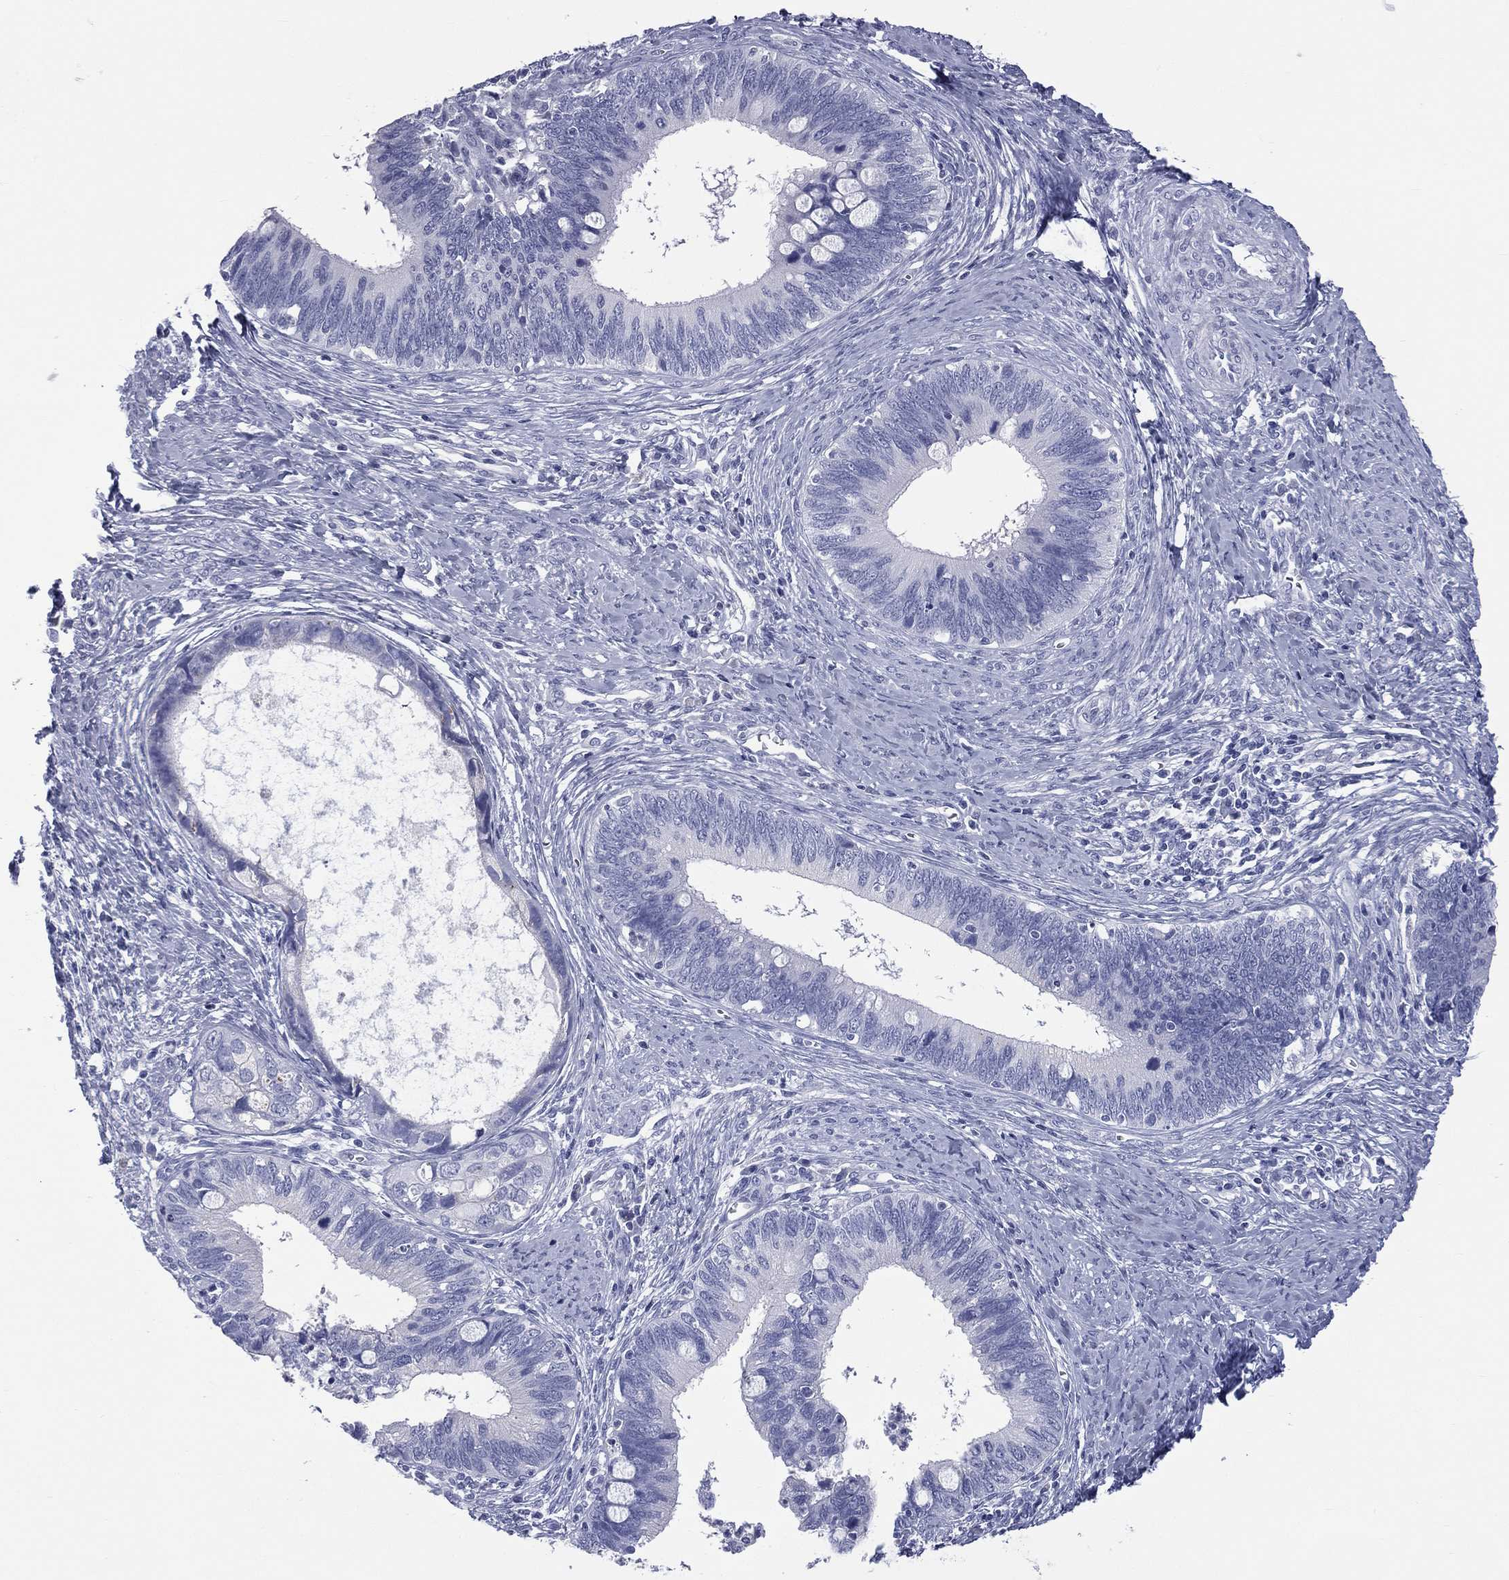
{"staining": {"intensity": "negative", "quantity": "none", "location": "none"}, "tissue": "cervical cancer", "cell_type": "Tumor cells", "image_type": "cancer", "snomed": [{"axis": "morphology", "description": "Adenocarcinoma, NOS"}, {"axis": "topography", "description": "Cervix"}], "caption": "Immunohistochemistry of human cervical cancer (adenocarcinoma) demonstrates no positivity in tumor cells.", "gene": "MLN", "patient": {"sex": "female", "age": 42}}